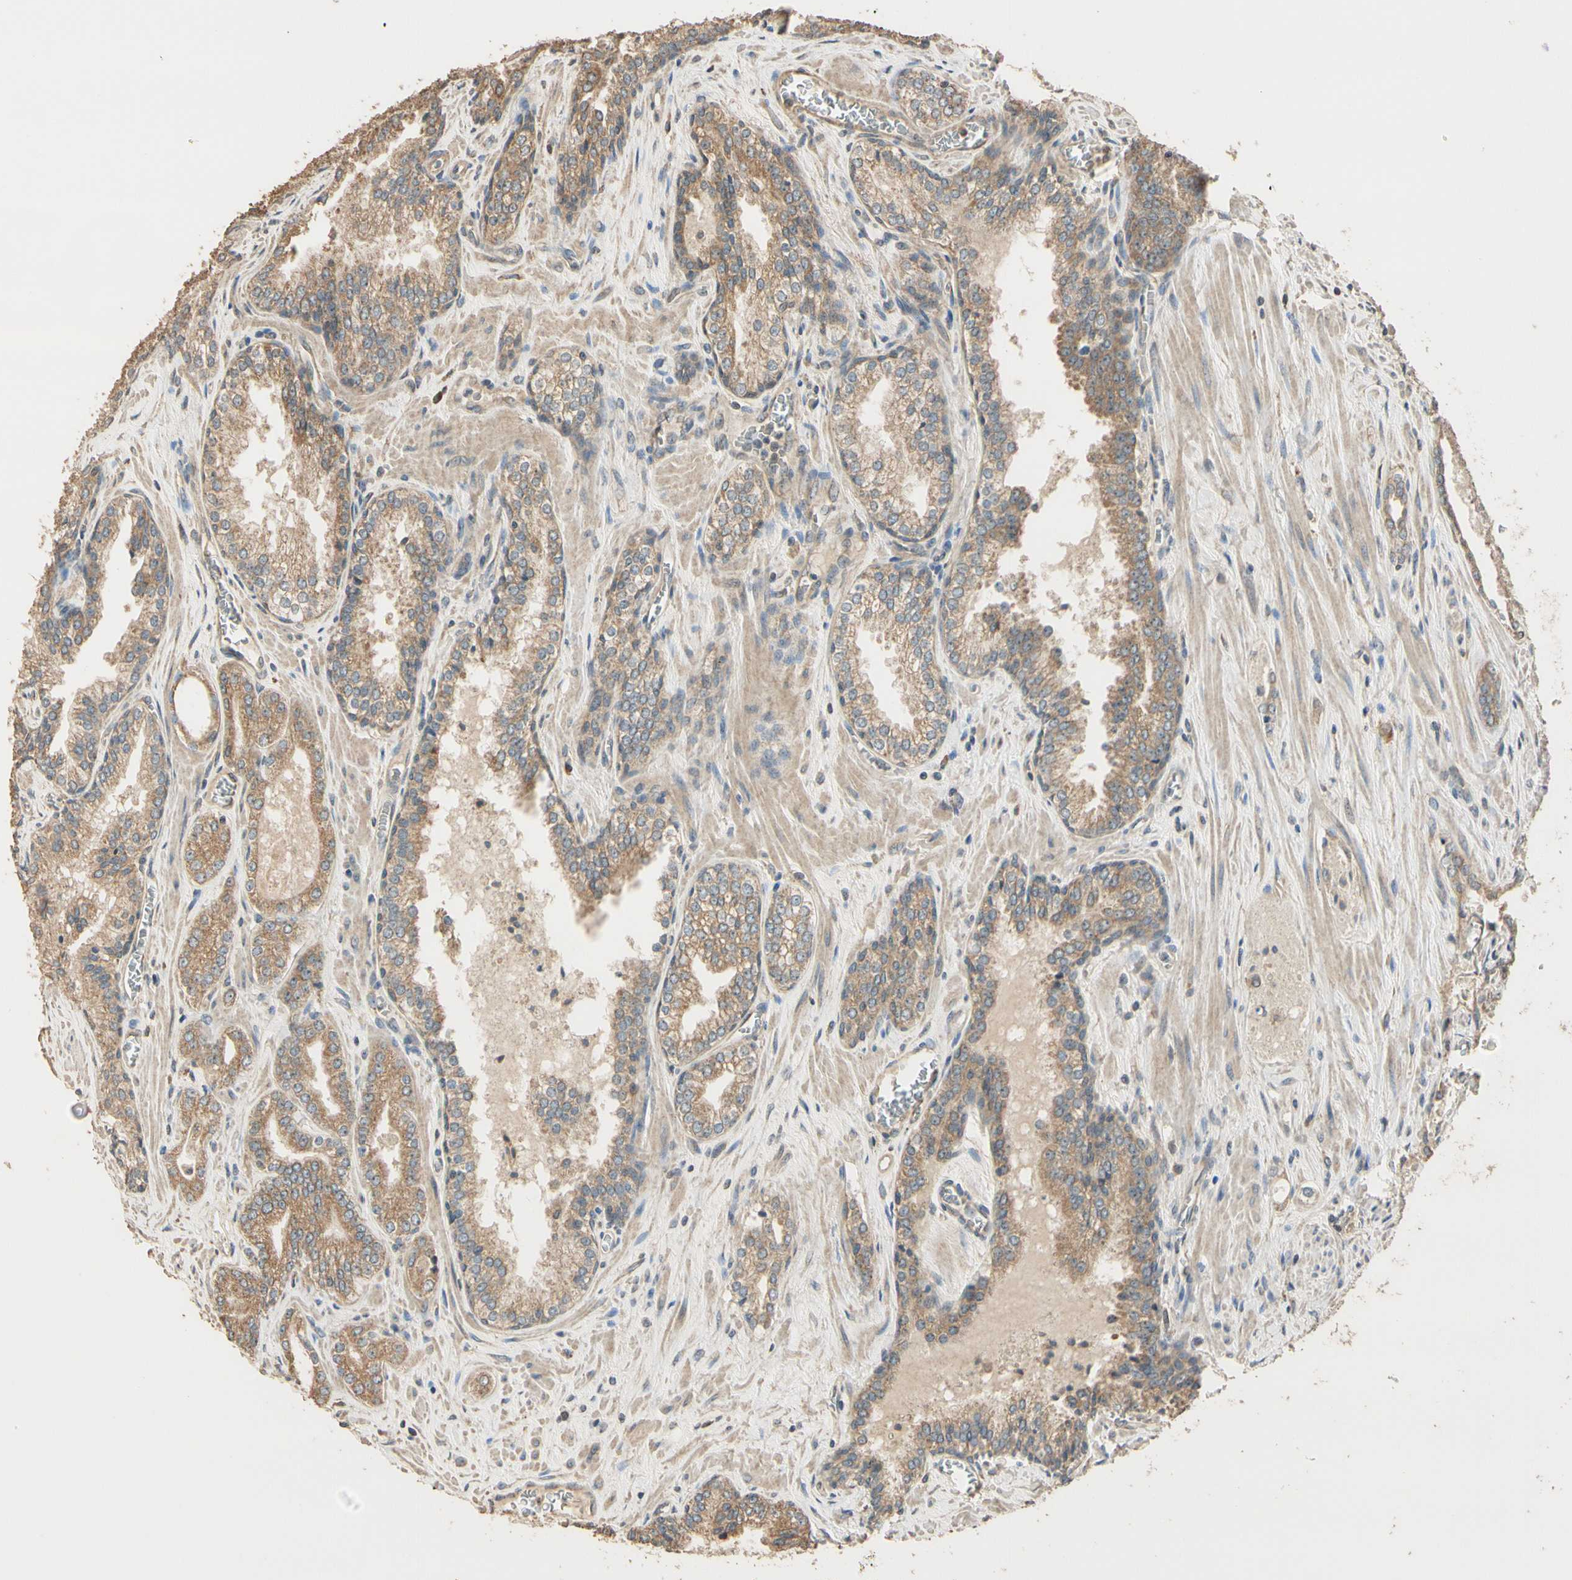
{"staining": {"intensity": "moderate", "quantity": ">75%", "location": "cytoplasmic/membranous"}, "tissue": "prostate cancer", "cell_type": "Tumor cells", "image_type": "cancer", "snomed": [{"axis": "morphology", "description": "Adenocarcinoma, Low grade"}, {"axis": "topography", "description": "Prostate"}], "caption": "Prostate cancer (low-grade adenocarcinoma) tissue demonstrates moderate cytoplasmic/membranous staining in approximately >75% of tumor cells", "gene": "STX18", "patient": {"sex": "male", "age": 60}}